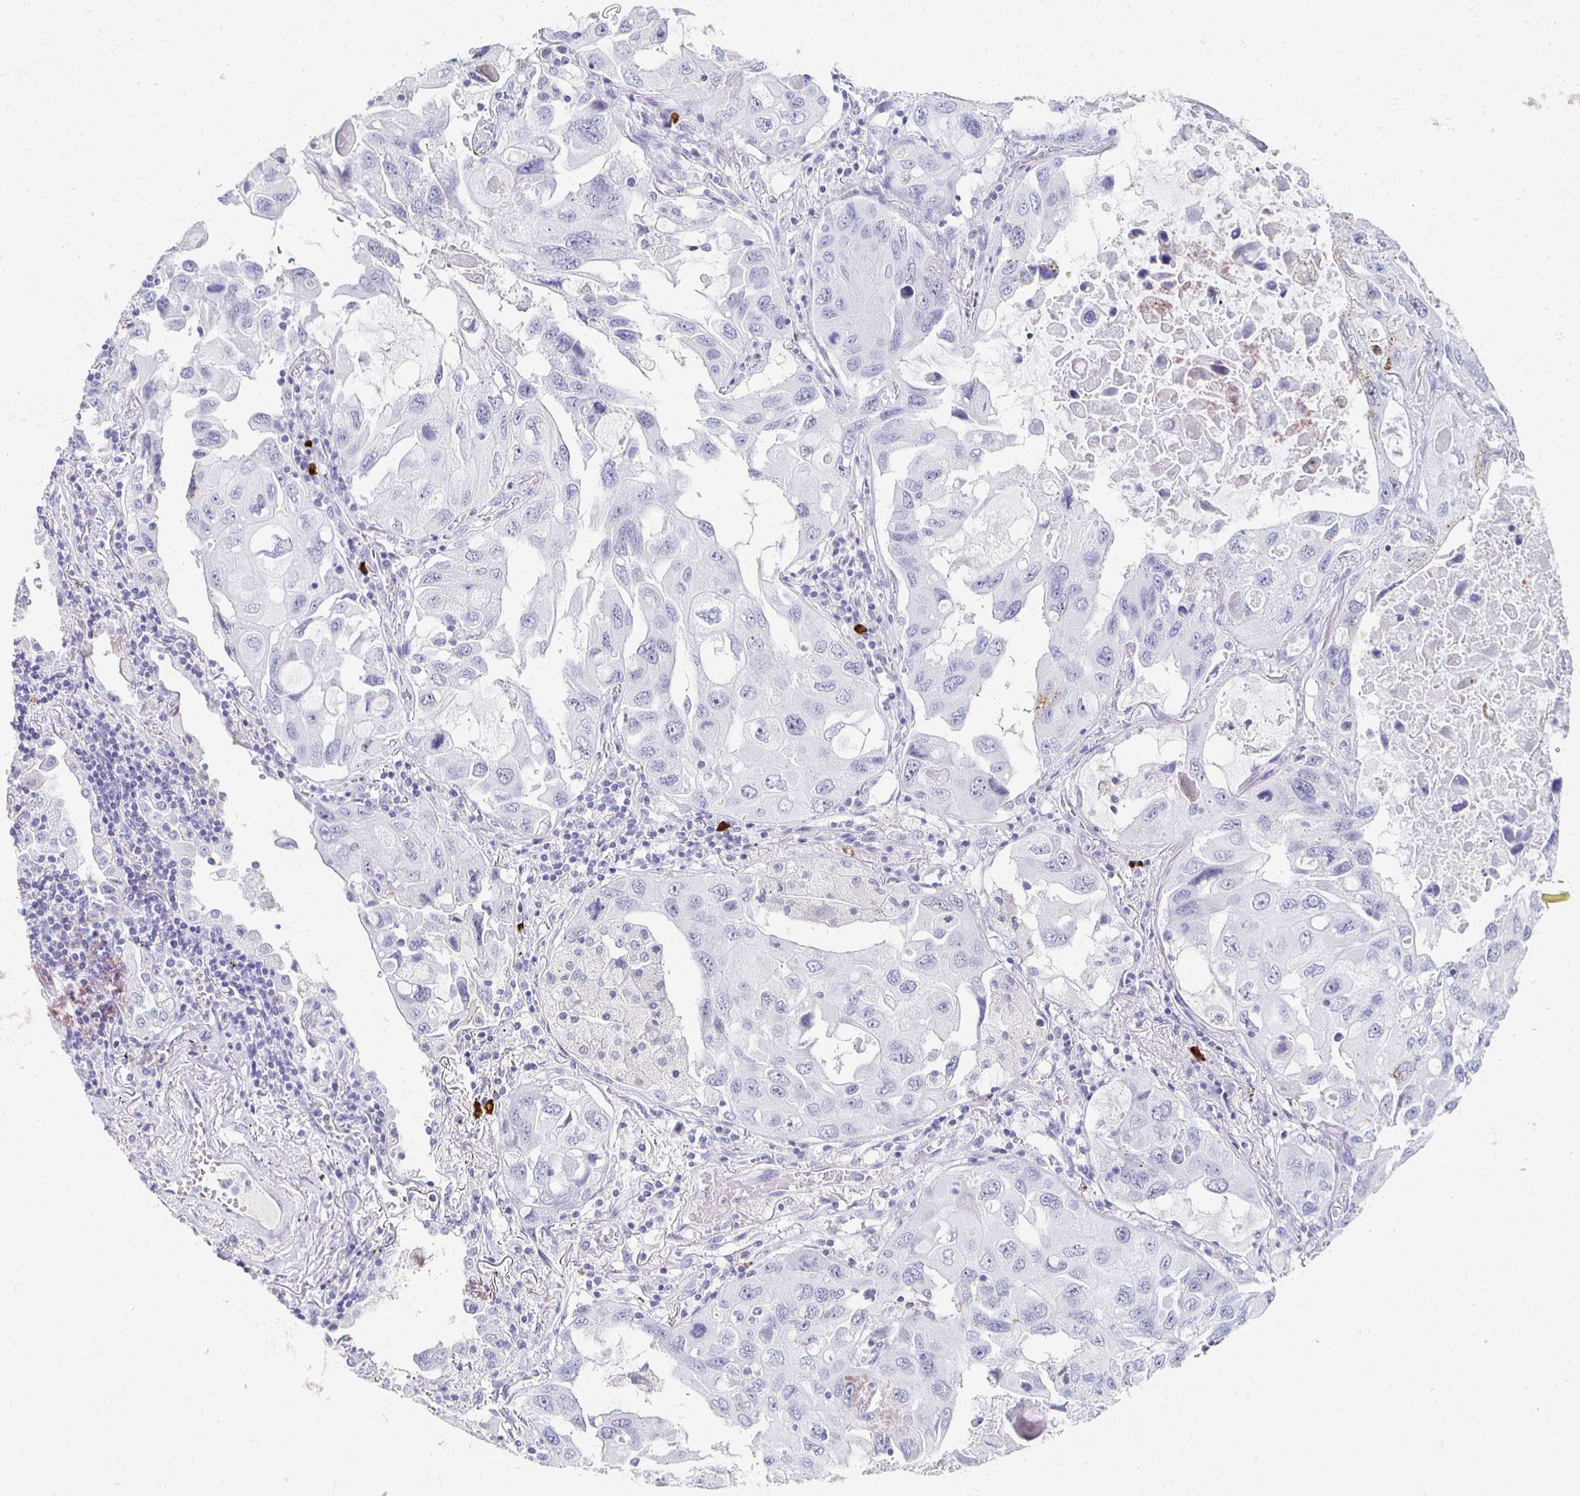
{"staining": {"intensity": "negative", "quantity": "none", "location": "none"}, "tissue": "lung cancer", "cell_type": "Tumor cells", "image_type": "cancer", "snomed": [{"axis": "morphology", "description": "Squamous cell carcinoma, NOS"}, {"axis": "topography", "description": "Lung"}], "caption": "A histopathology image of human lung squamous cell carcinoma is negative for staining in tumor cells. (DAB (3,3'-diaminobenzidine) immunohistochemistry, high magnification).", "gene": "CXCR2", "patient": {"sex": "female", "age": 73}}